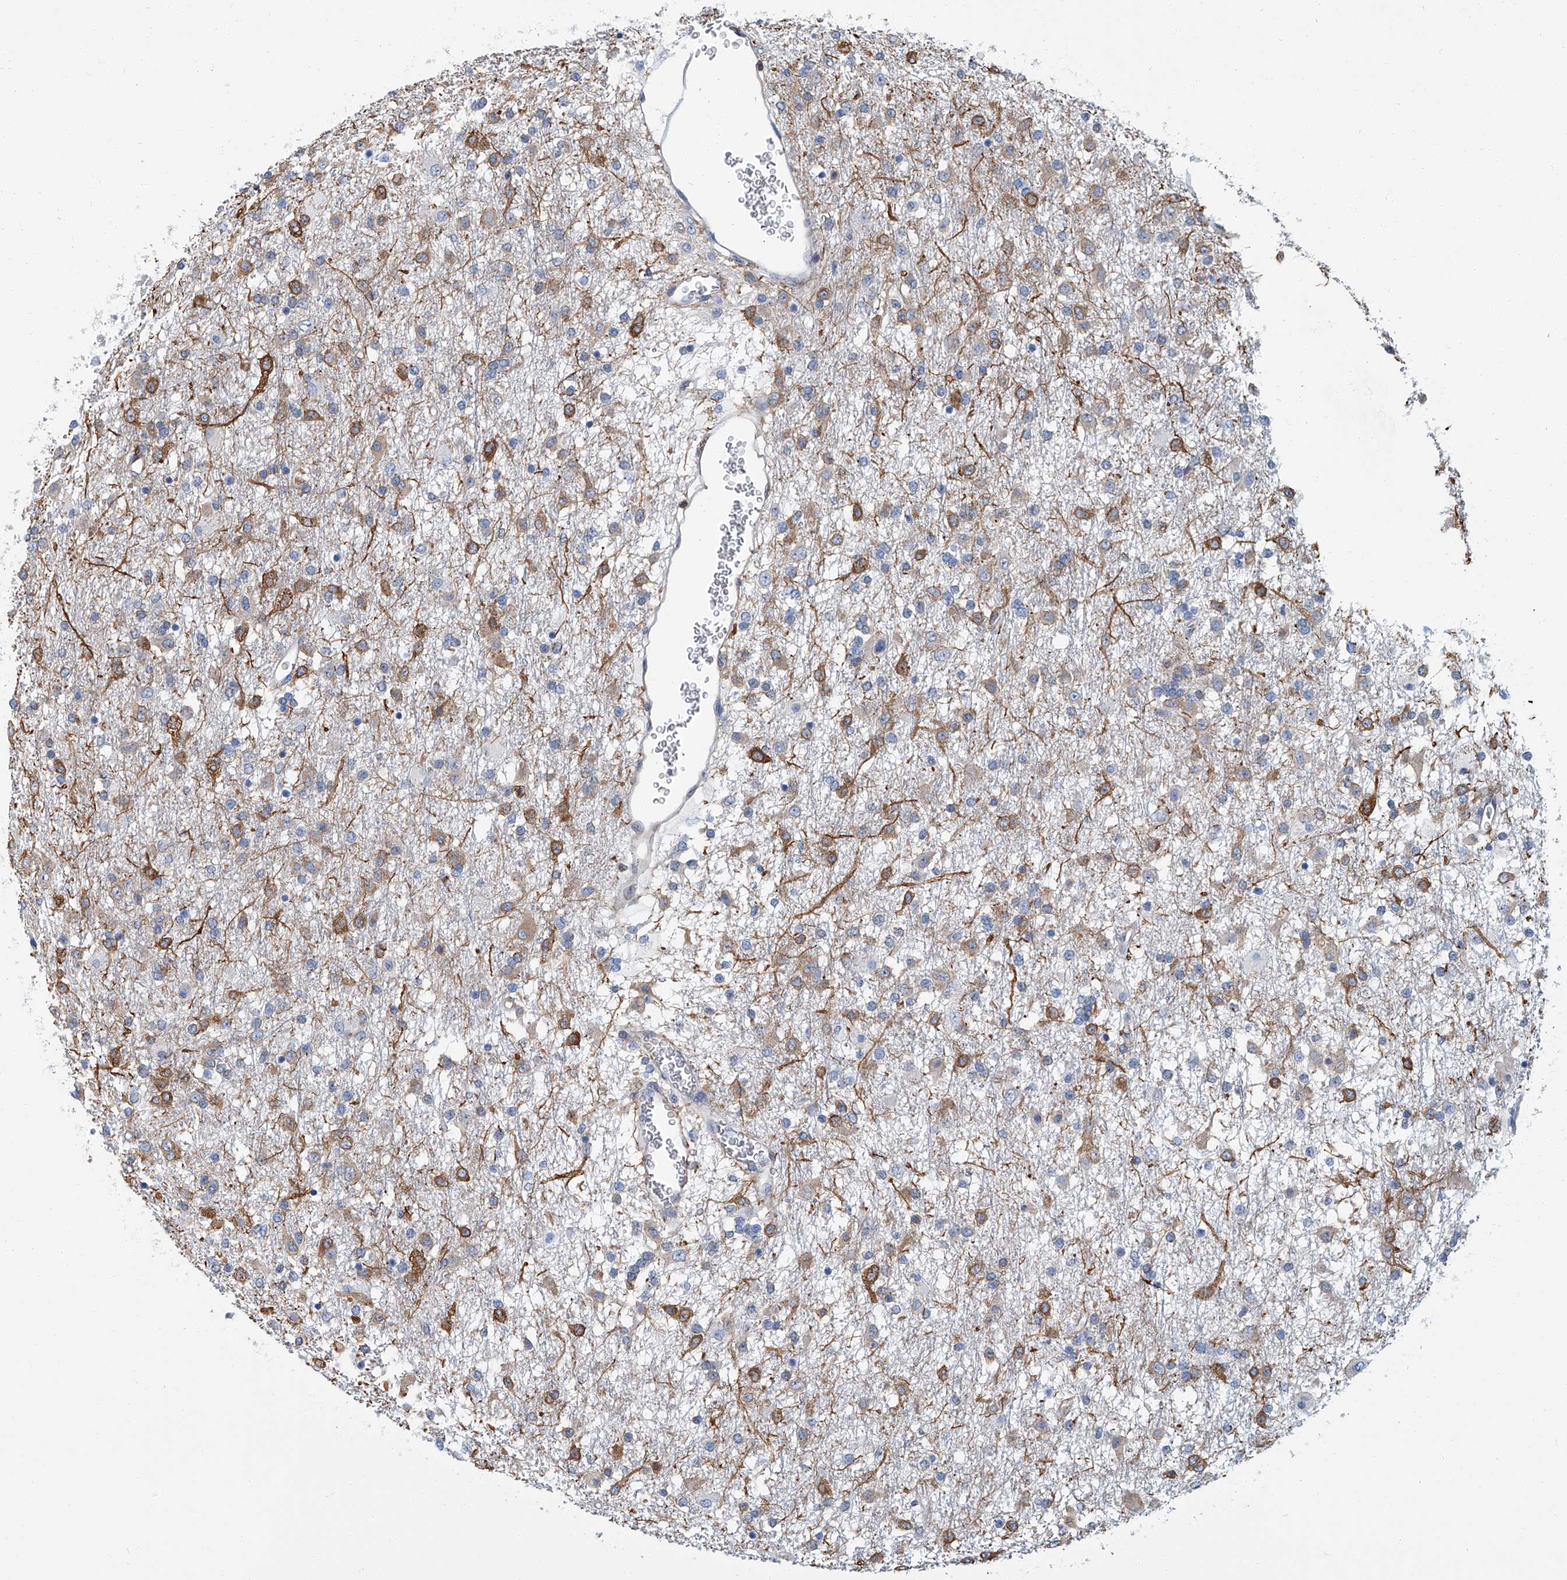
{"staining": {"intensity": "strong", "quantity": "<25%", "location": "cytoplasmic/membranous"}, "tissue": "glioma", "cell_type": "Tumor cells", "image_type": "cancer", "snomed": [{"axis": "morphology", "description": "Glioma, malignant, Low grade"}, {"axis": "topography", "description": "Brain"}], "caption": "Brown immunohistochemical staining in glioma reveals strong cytoplasmic/membranous staining in approximately <25% of tumor cells.", "gene": "PSMB10", "patient": {"sex": "male", "age": 65}}